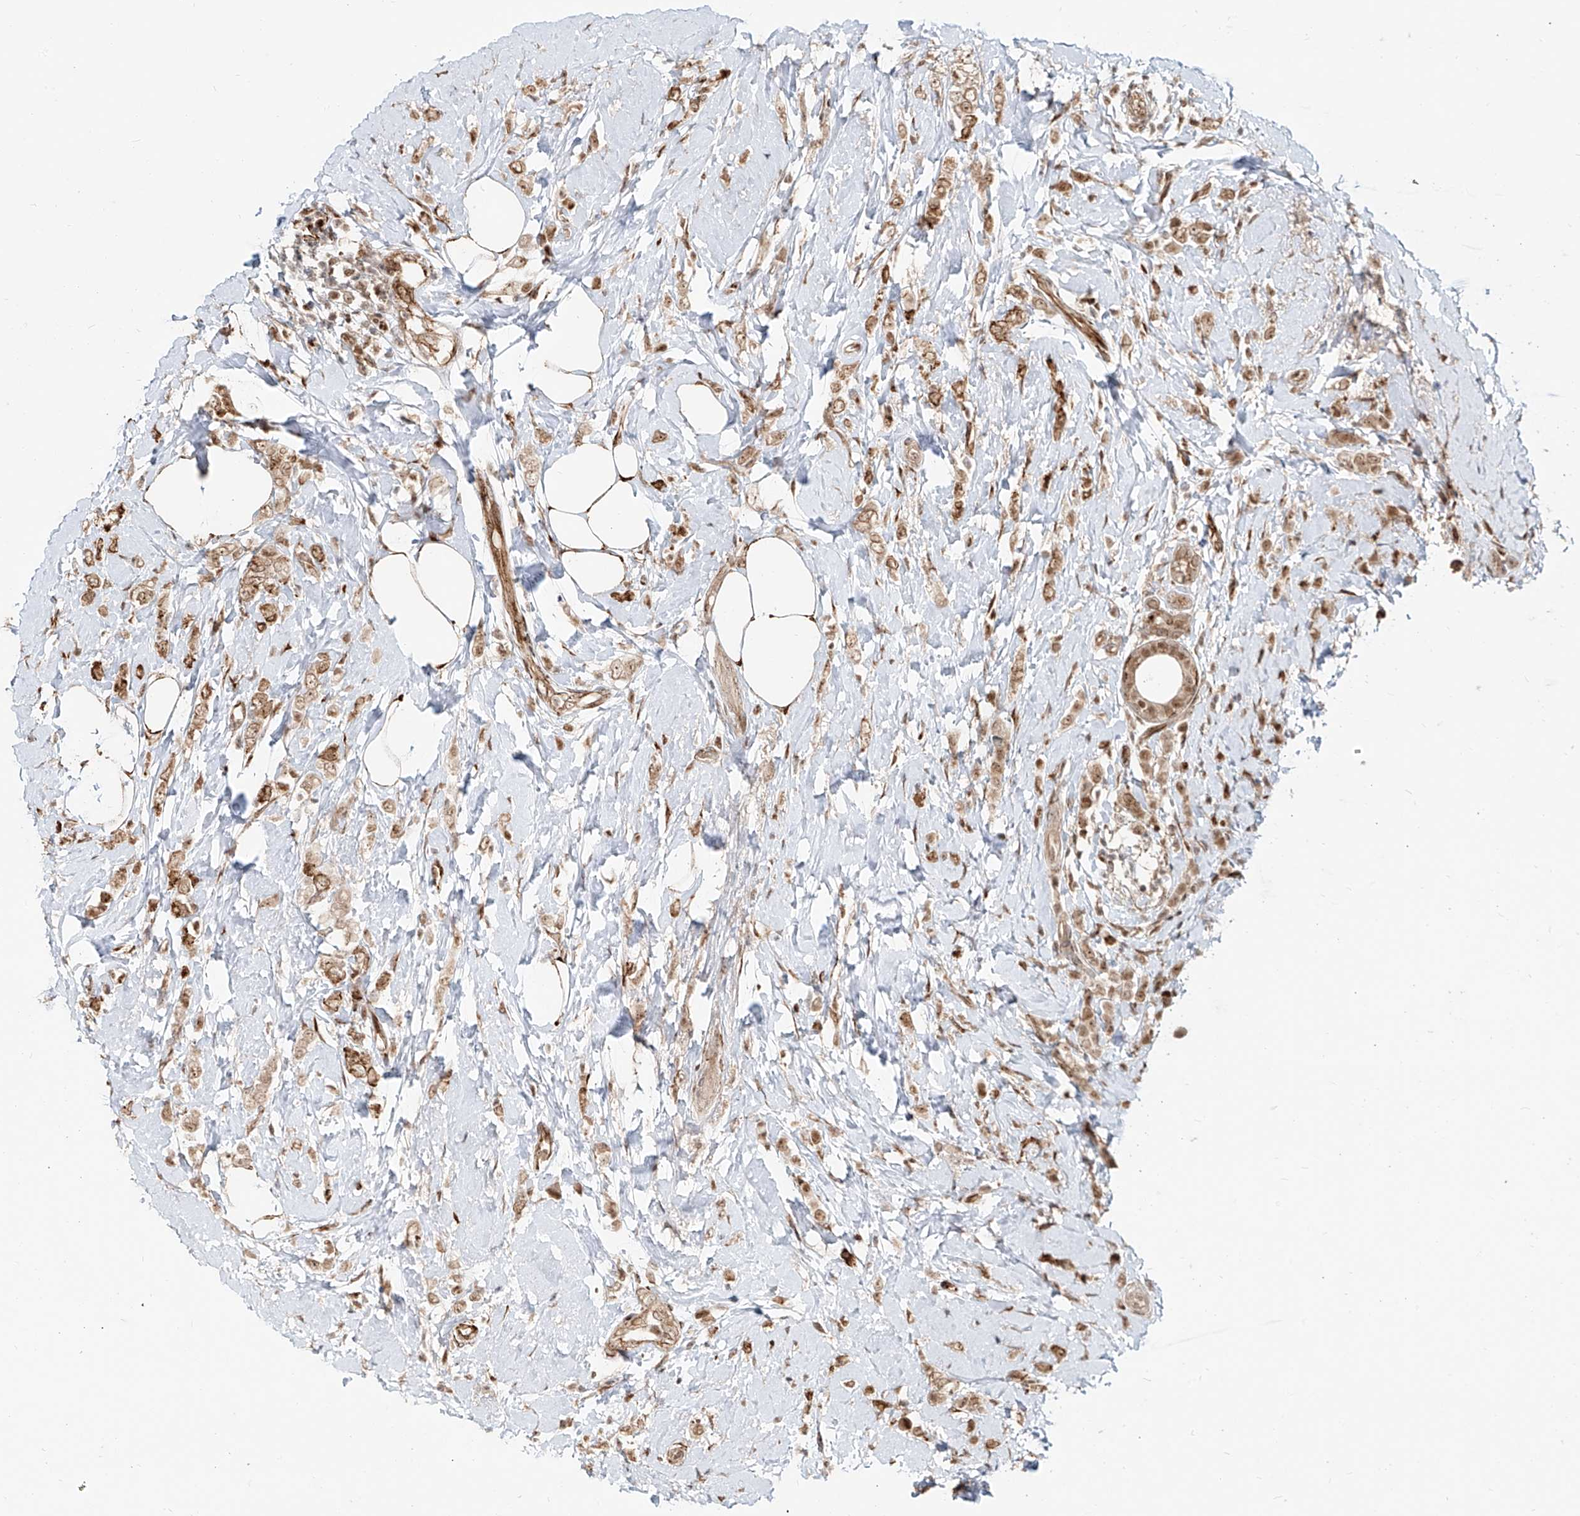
{"staining": {"intensity": "moderate", "quantity": ">75%", "location": "cytoplasmic/membranous,nuclear"}, "tissue": "breast cancer", "cell_type": "Tumor cells", "image_type": "cancer", "snomed": [{"axis": "morphology", "description": "Lobular carcinoma"}, {"axis": "topography", "description": "Breast"}], "caption": "Moderate cytoplasmic/membranous and nuclear protein positivity is seen in about >75% of tumor cells in breast cancer (lobular carcinoma).", "gene": "ZNF710", "patient": {"sex": "female", "age": 47}}